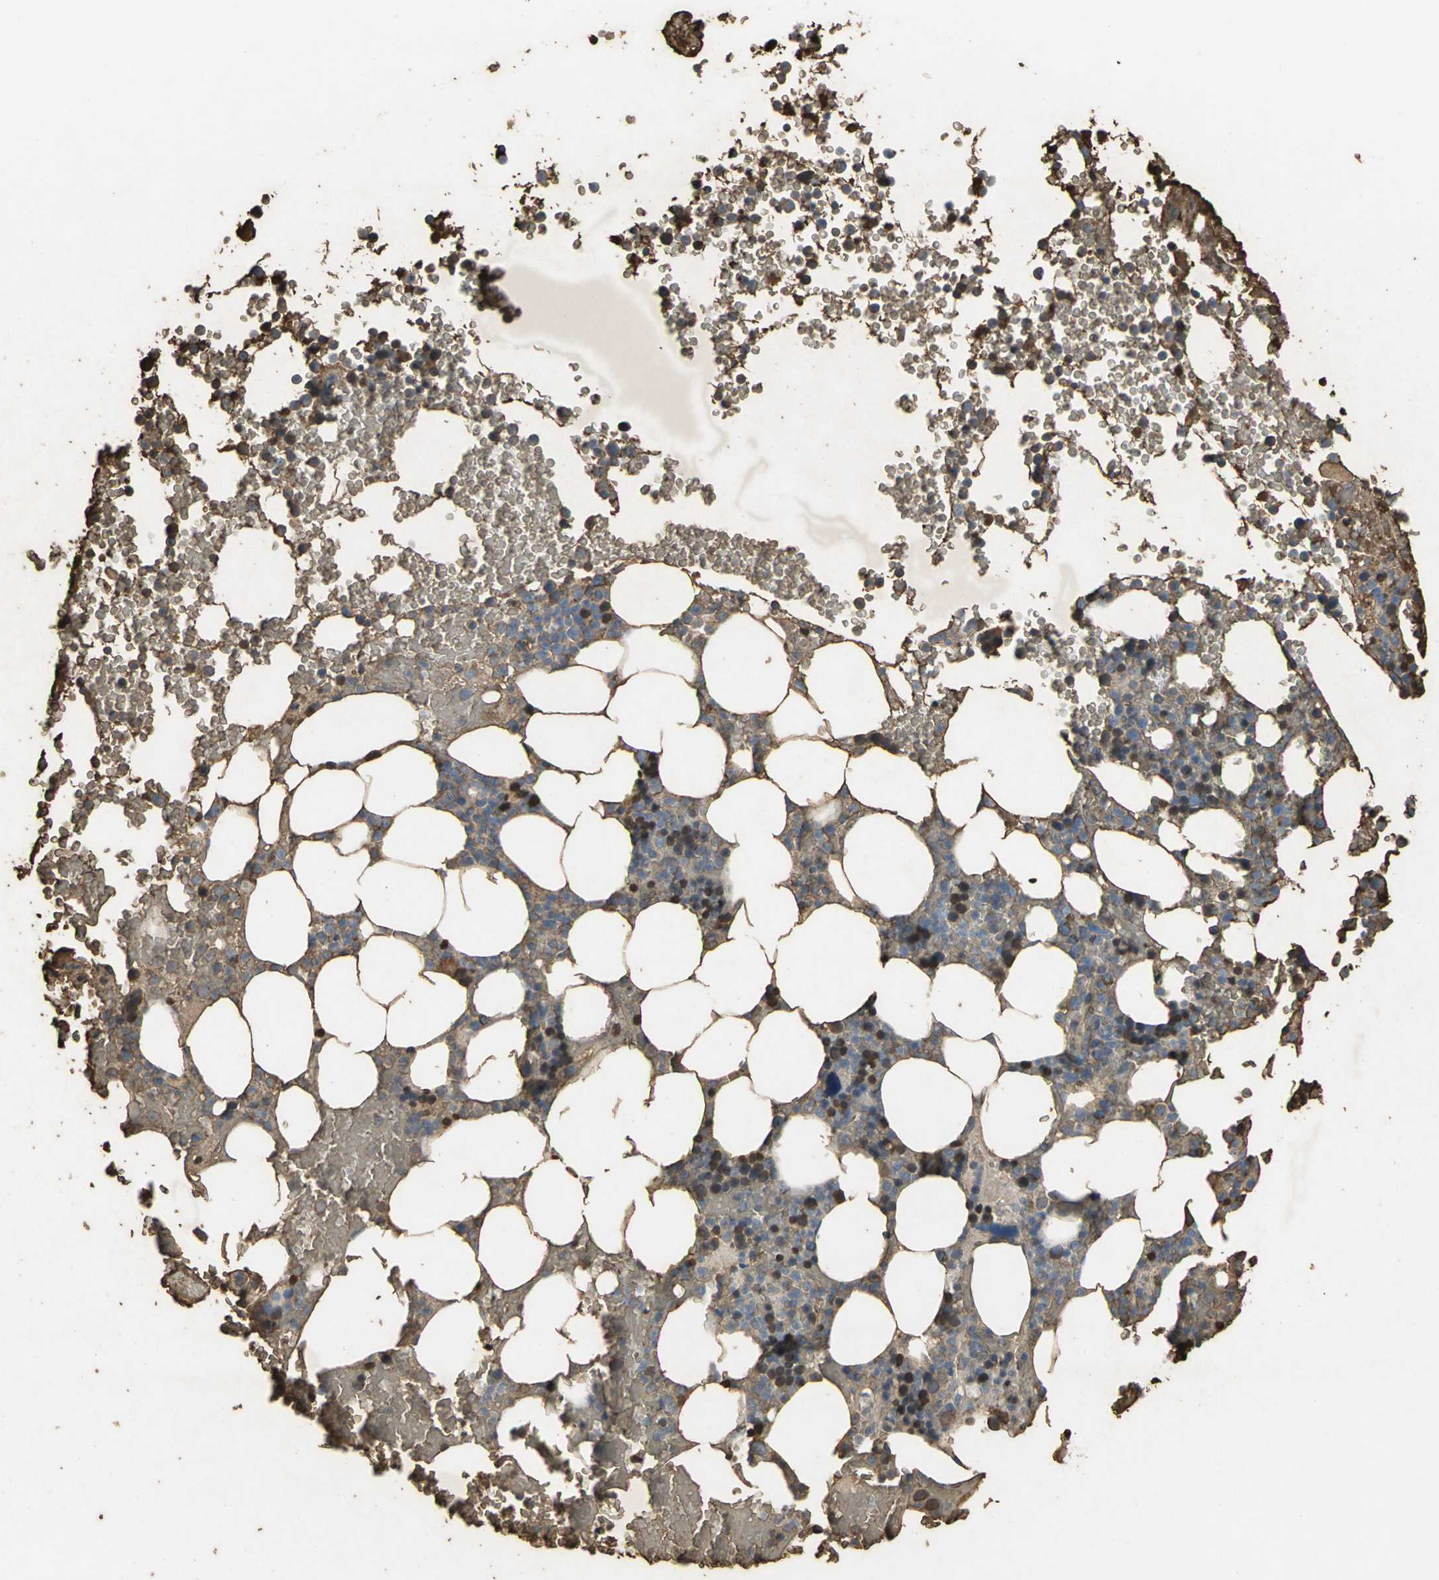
{"staining": {"intensity": "strong", "quantity": "25%-75%", "location": "cytoplasmic/membranous,nuclear"}, "tissue": "bone marrow", "cell_type": "Hematopoietic cells", "image_type": "normal", "snomed": [{"axis": "morphology", "description": "Normal tissue, NOS"}, {"axis": "topography", "description": "Bone marrow"}], "caption": "About 25%-75% of hematopoietic cells in normal human bone marrow reveal strong cytoplasmic/membranous,nuclear protein staining as visualized by brown immunohistochemical staining.", "gene": "TREM1", "patient": {"sex": "female", "age": 66}}